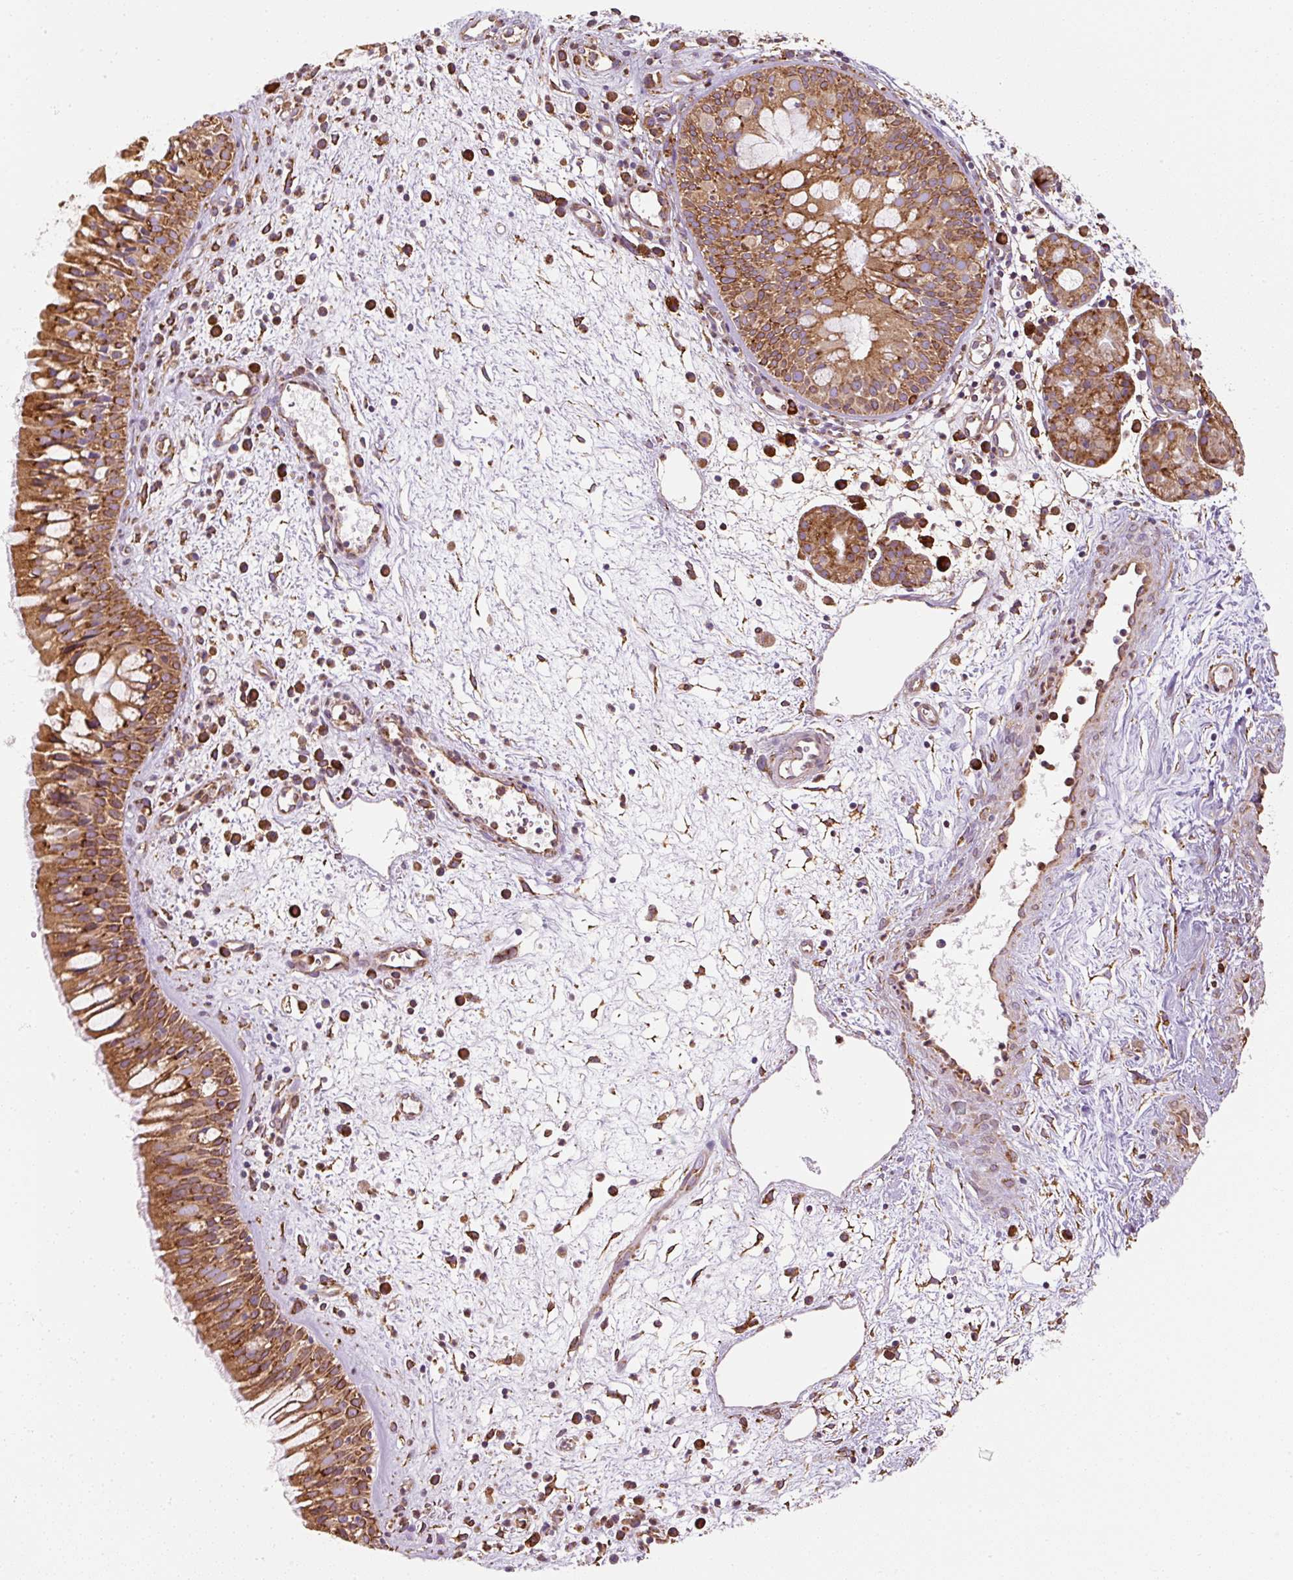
{"staining": {"intensity": "strong", "quantity": ">75%", "location": "cytoplasmic/membranous"}, "tissue": "nasopharynx", "cell_type": "Respiratory epithelial cells", "image_type": "normal", "snomed": [{"axis": "morphology", "description": "Normal tissue, NOS"}, {"axis": "topography", "description": "Nasopharynx"}], "caption": "This photomicrograph exhibits IHC staining of normal nasopharynx, with high strong cytoplasmic/membranous positivity in about >75% of respiratory epithelial cells.", "gene": "PRKCSH", "patient": {"sex": "male", "age": 65}}